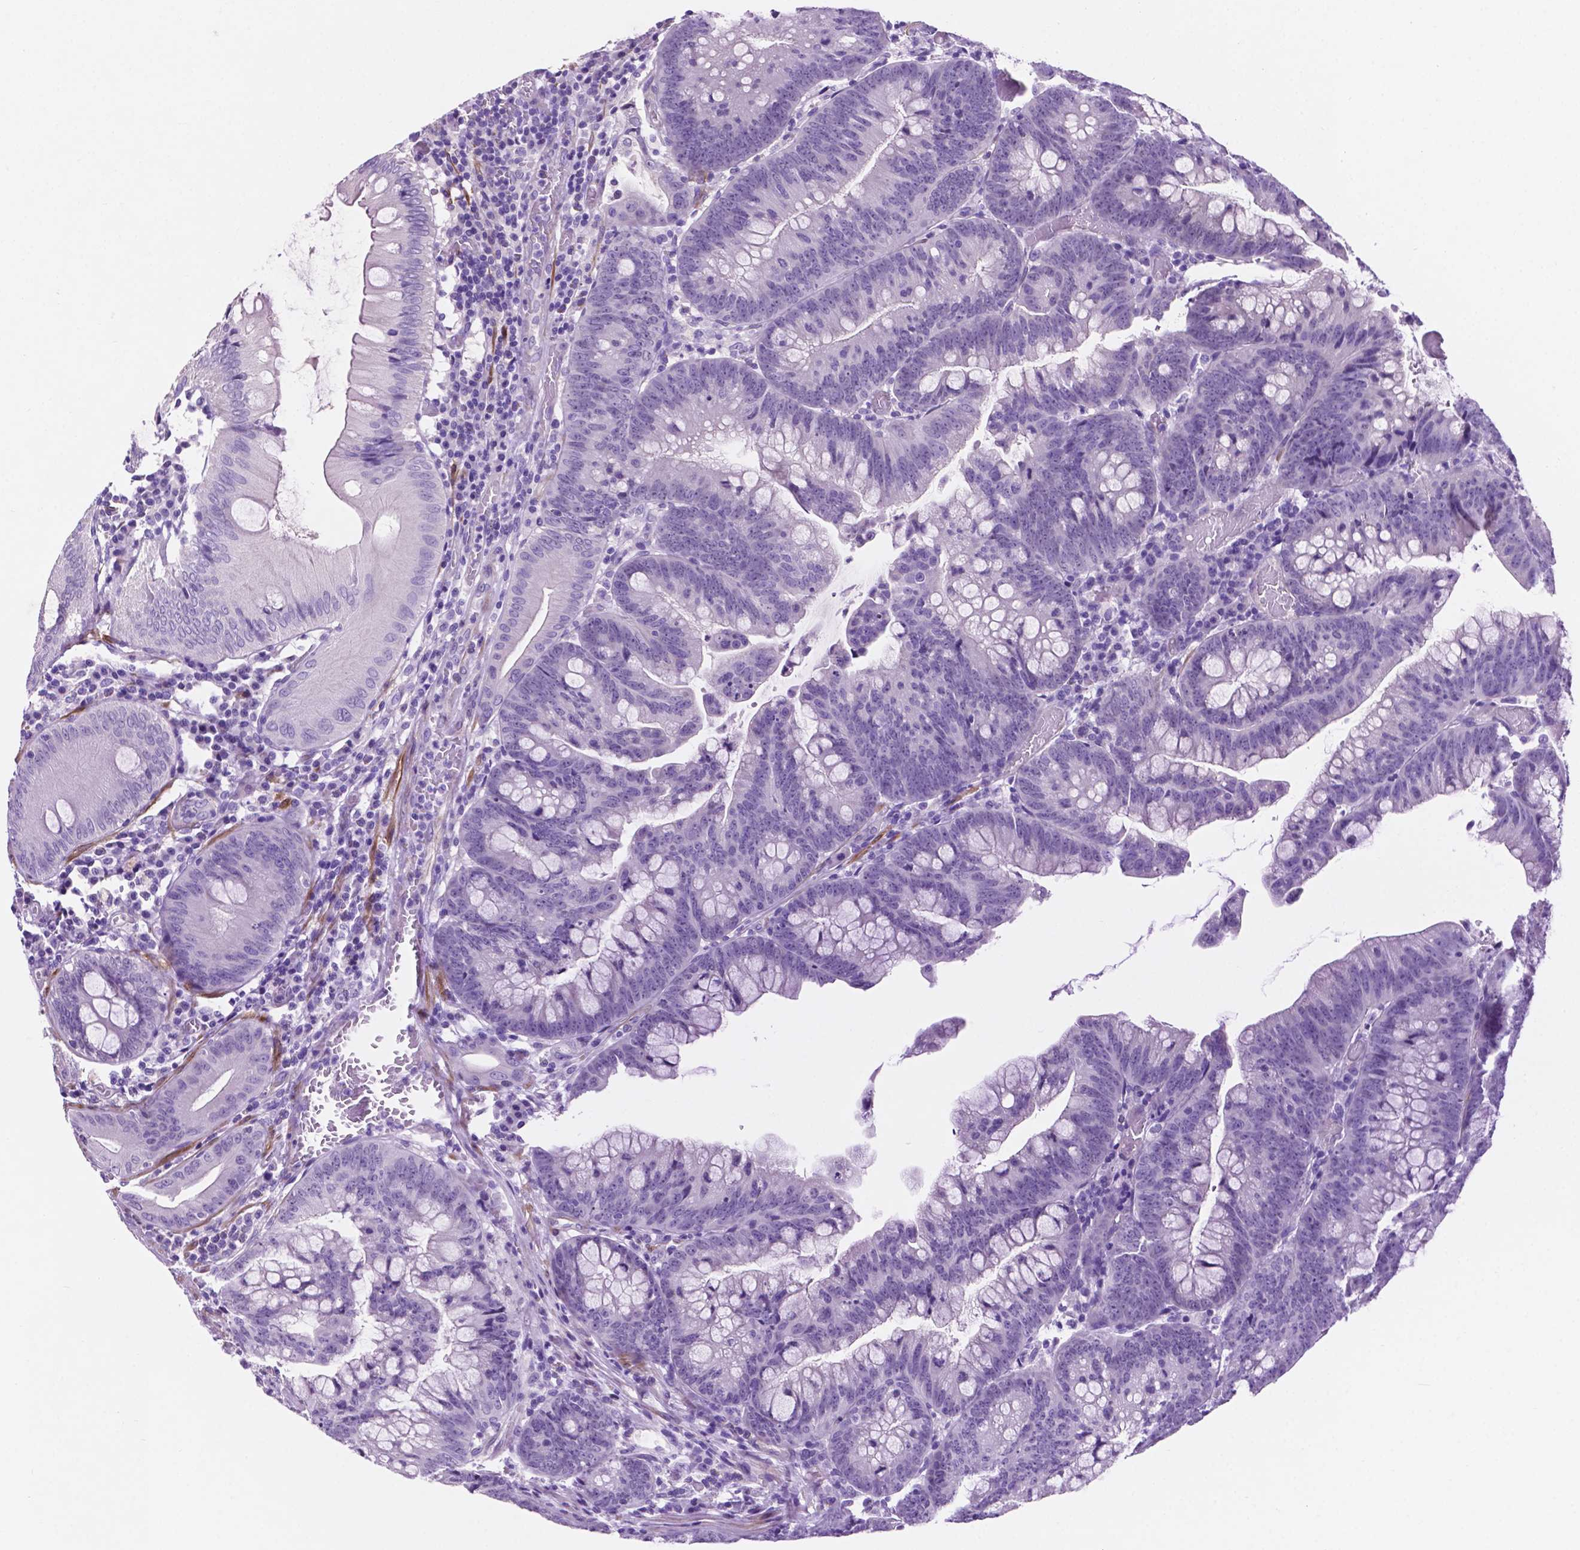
{"staining": {"intensity": "negative", "quantity": "none", "location": "none"}, "tissue": "colorectal cancer", "cell_type": "Tumor cells", "image_type": "cancer", "snomed": [{"axis": "morphology", "description": "Adenocarcinoma, NOS"}, {"axis": "topography", "description": "Colon"}], "caption": "The micrograph displays no significant positivity in tumor cells of colorectal cancer.", "gene": "ASPG", "patient": {"sex": "male", "age": 62}}